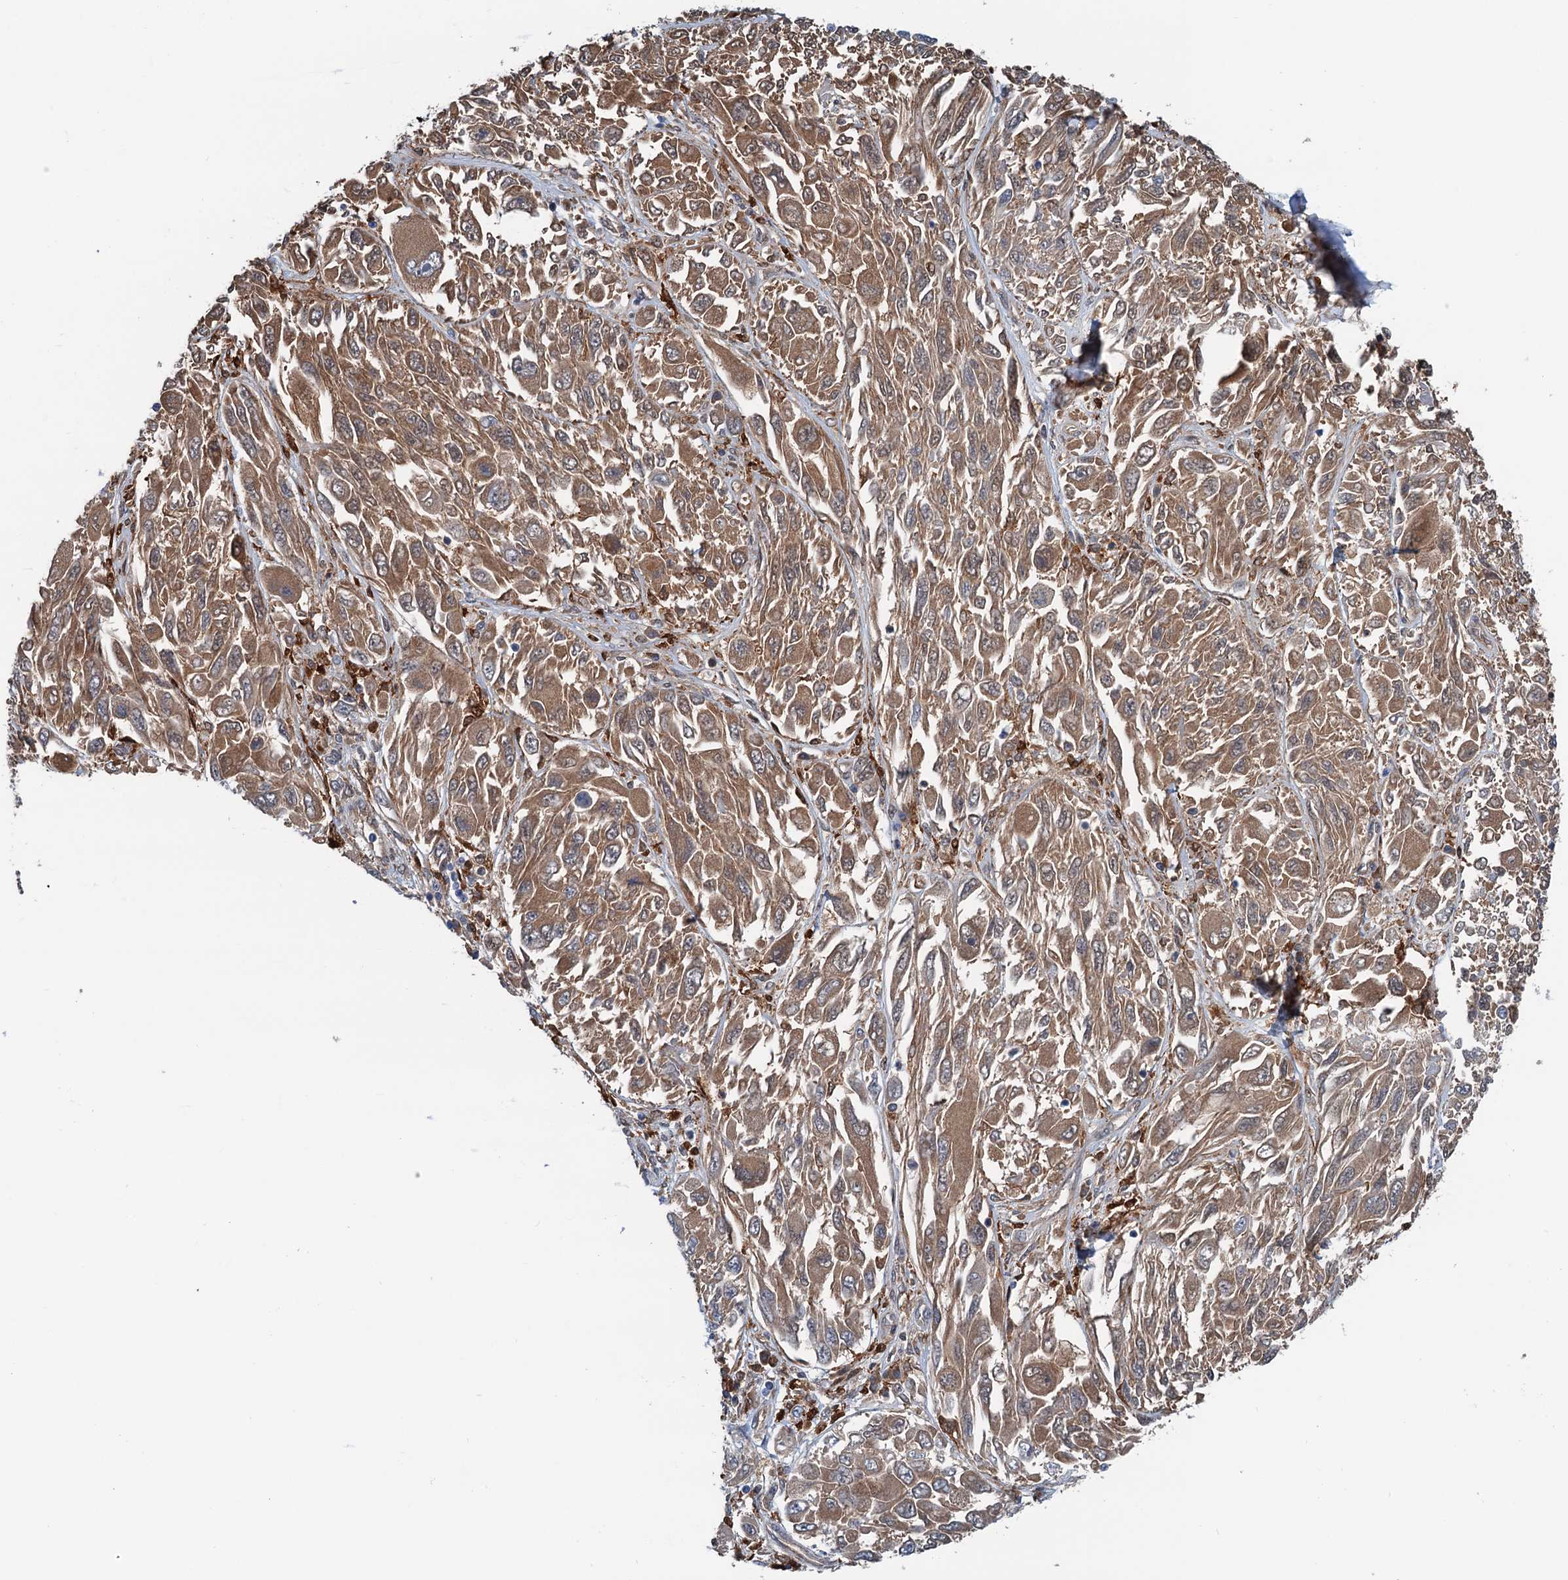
{"staining": {"intensity": "moderate", "quantity": "25%-75%", "location": "cytoplasmic/membranous"}, "tissue": "melanoma", "cell_type": "Tumor cells", "image_type": "cancer", "snomed": [{"axis": "morphology", "description": "Malignant melanoma, NOS"}, {"axis": "topography", "description": "Skin"}], "caption": "Immunohistochemical staining of malignant melanoma displays medium levels of moderate cytoplasmic/membranous positivity in about 25%-75% of tumor cells.", "gene": "CSTPP1", "patient": {"sex": "female", "age": 91}}